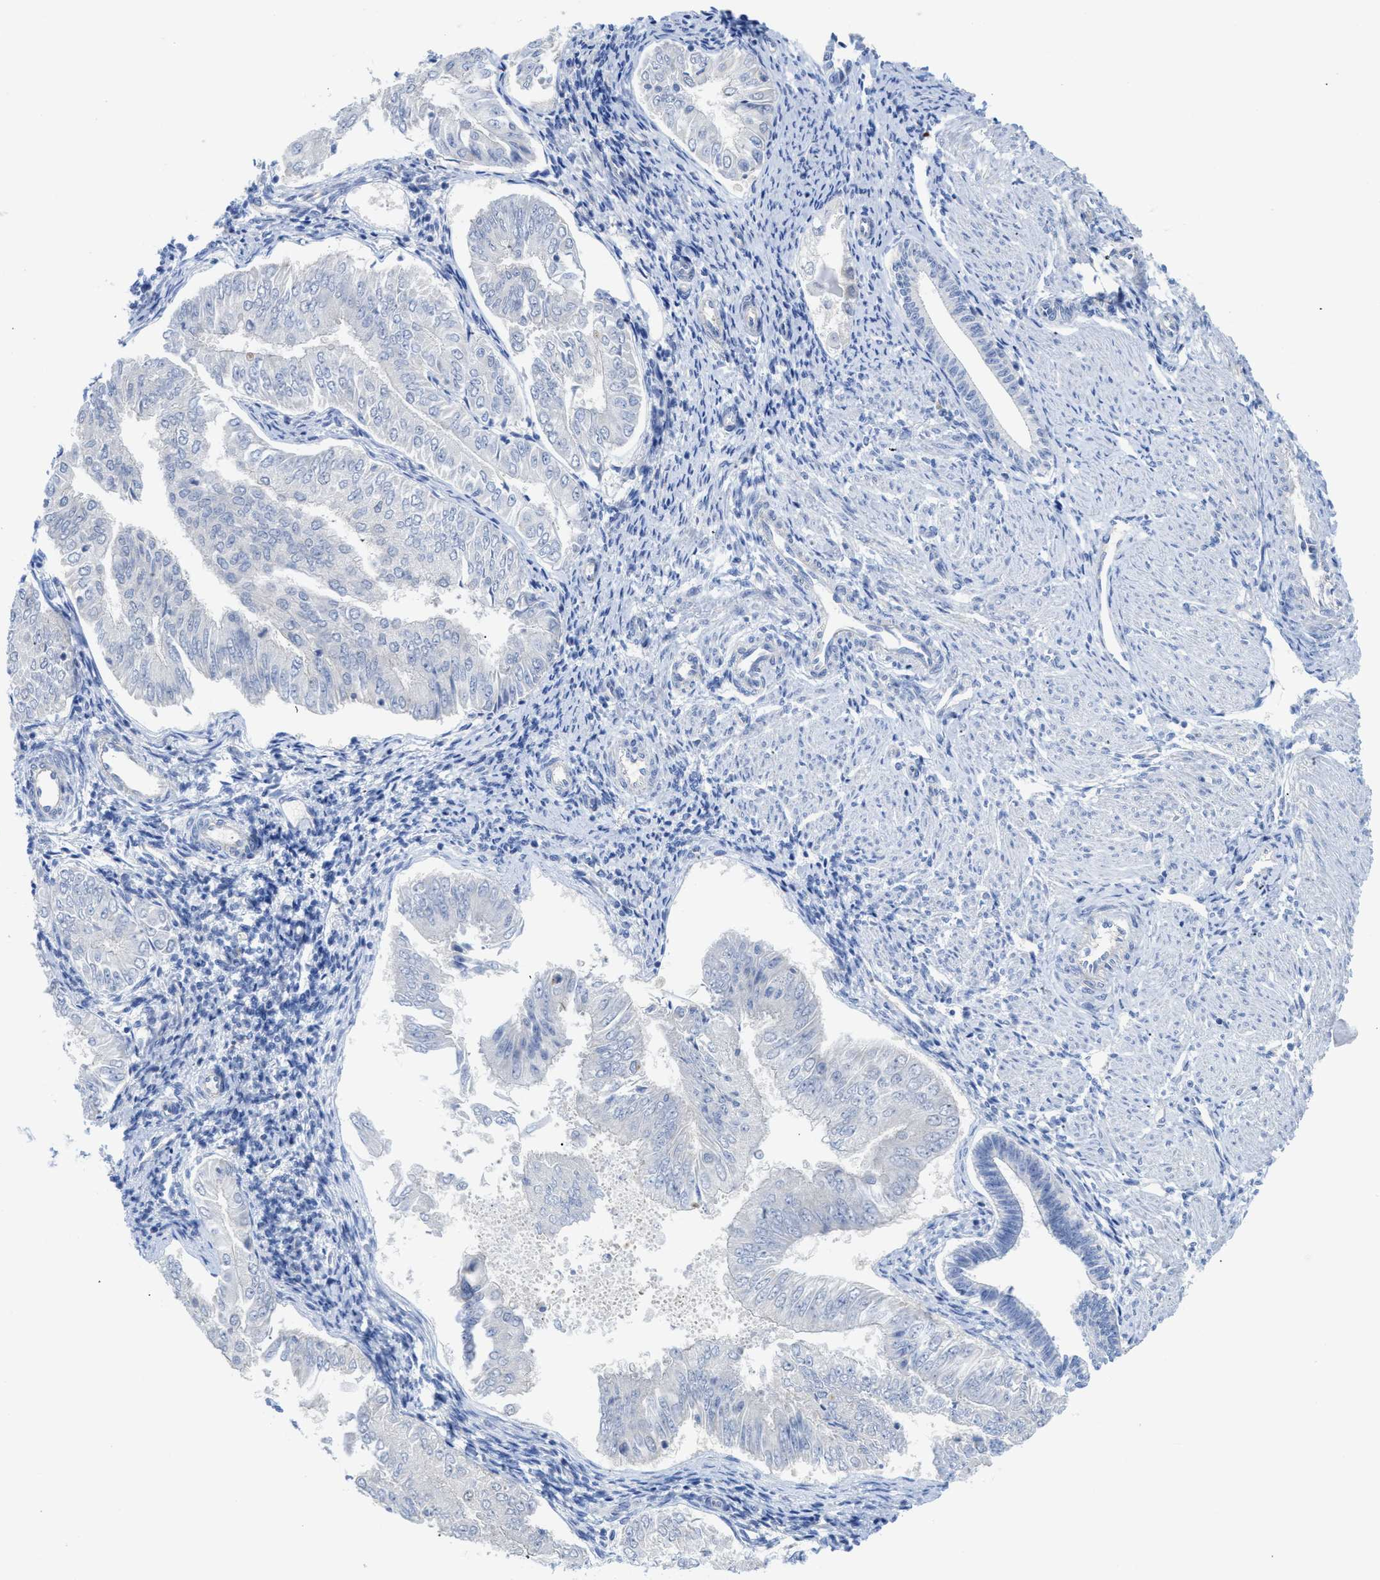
{"staining": {"intensity": "negative", "quantity": "none", "location": "none"}, "tissue": "endometrial cancer", "cell_type": "Tumor cells", "image_type": "cancer", "snomed": [{"axis": "morphology", "description": "Adenocarcinoma, NOS"}, {"axis": "topography", "description": "Endometrium"}], "caption": "This is an immunohistochemistry micrograph of endometrial cancer (adenocarcinoma). There is no expression in tumor cells.", "gene": "MYL3", "patient": {"sex": "female", "age": 53}}